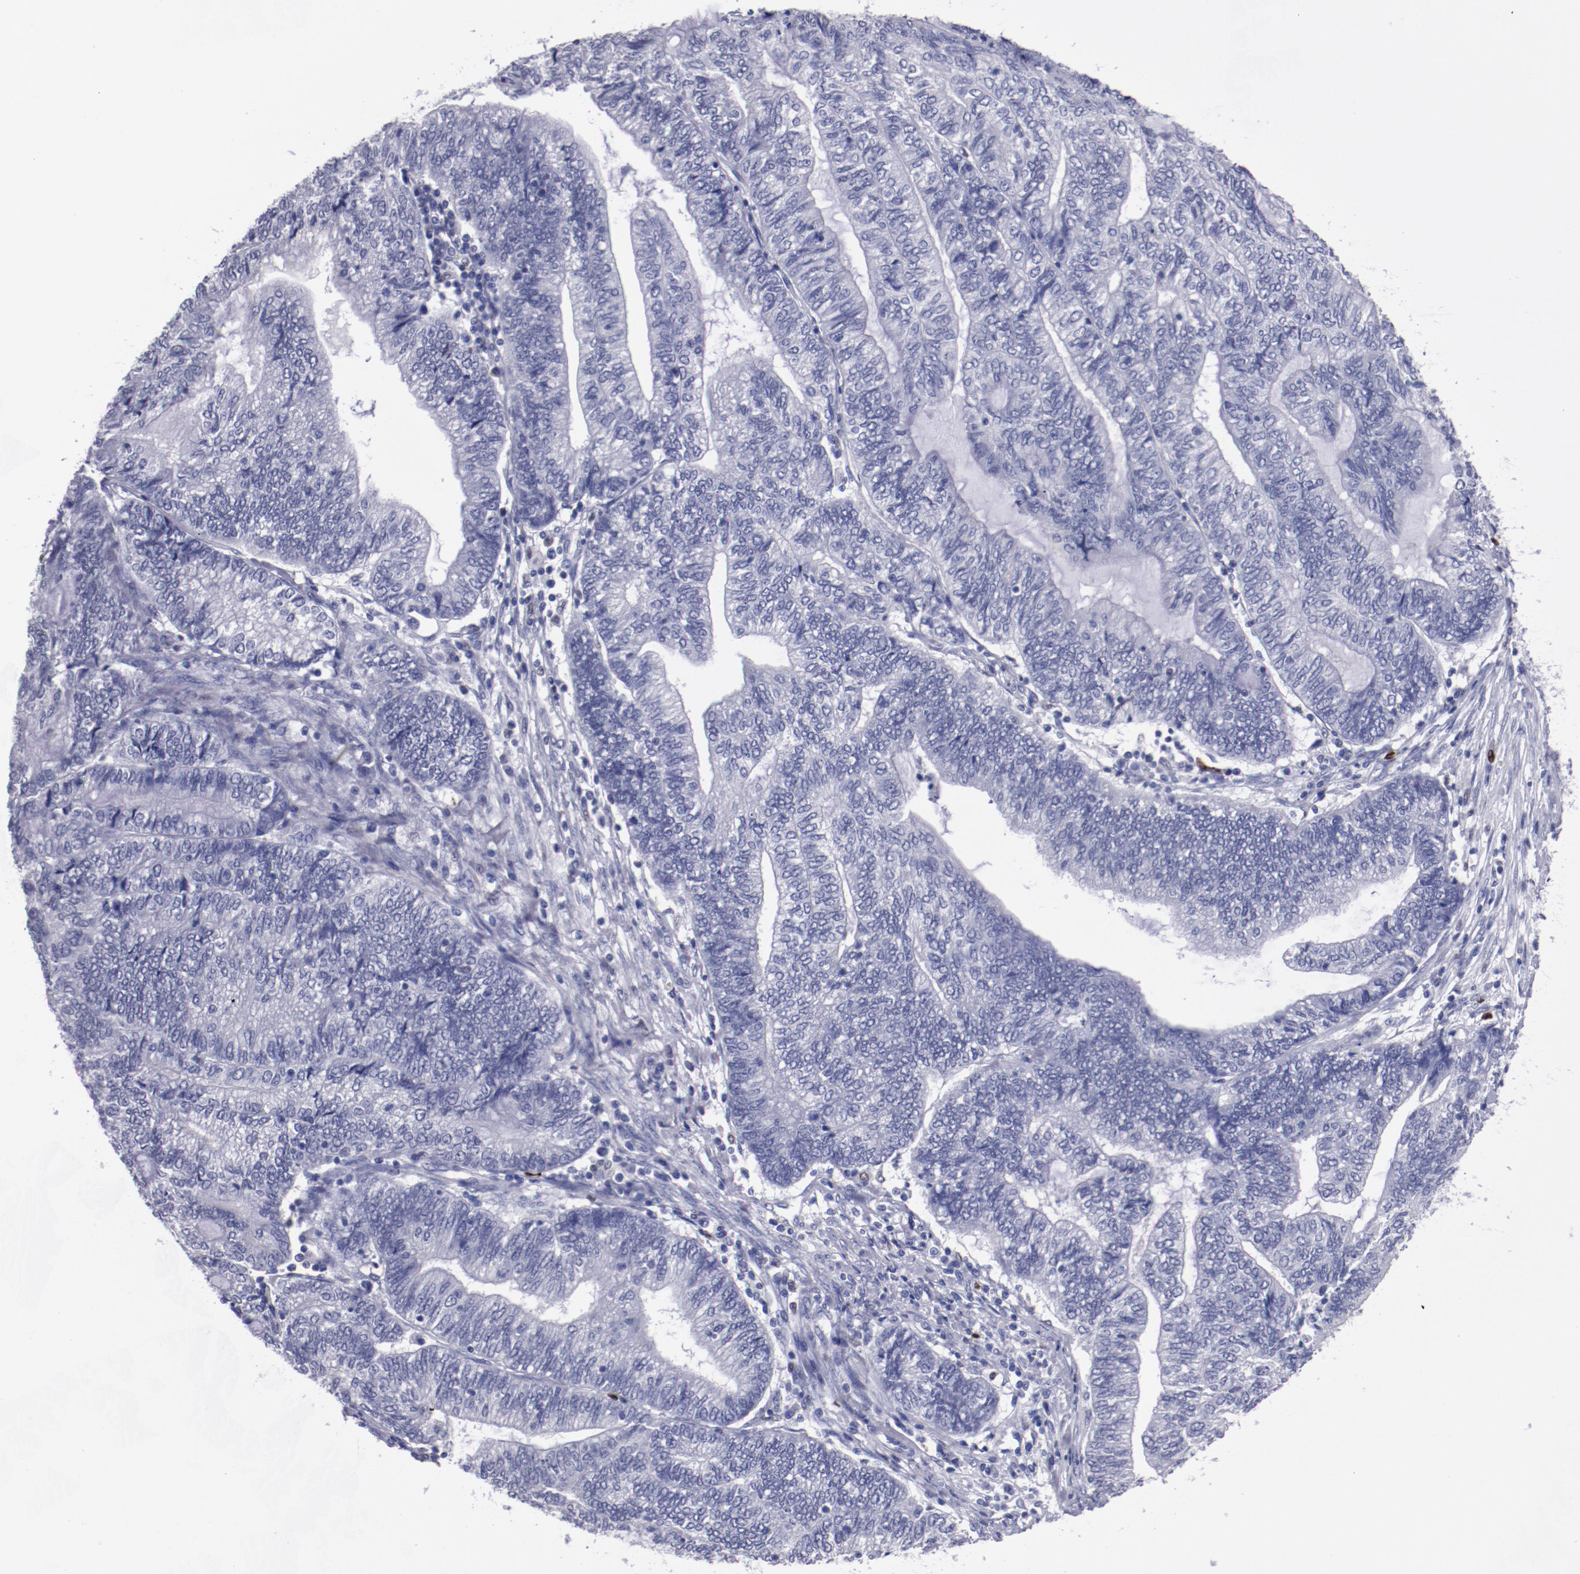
{"staining": {"intensity": "negative", "quantity": "none", "location": "none"}, "tissue": "endometrial cancer", "cell_type": "Tumor cells", "image_type": "cancer", "snomed": [{"axis": "morphology", "description": "Adenocarcinoma, NOS"}, {"axis": "topography", "description": "Uterus"}, {"axis": "topography", "description": "Endometrium"}], "caption": "Endometrial cancer (adenocarcinoma) was stained to show a protein in brown. There is no significant expression in tumor cells. Nuclei are stained in blue.", "gene": "IRF8", "patient": {"sex": "female", "age": 70}}